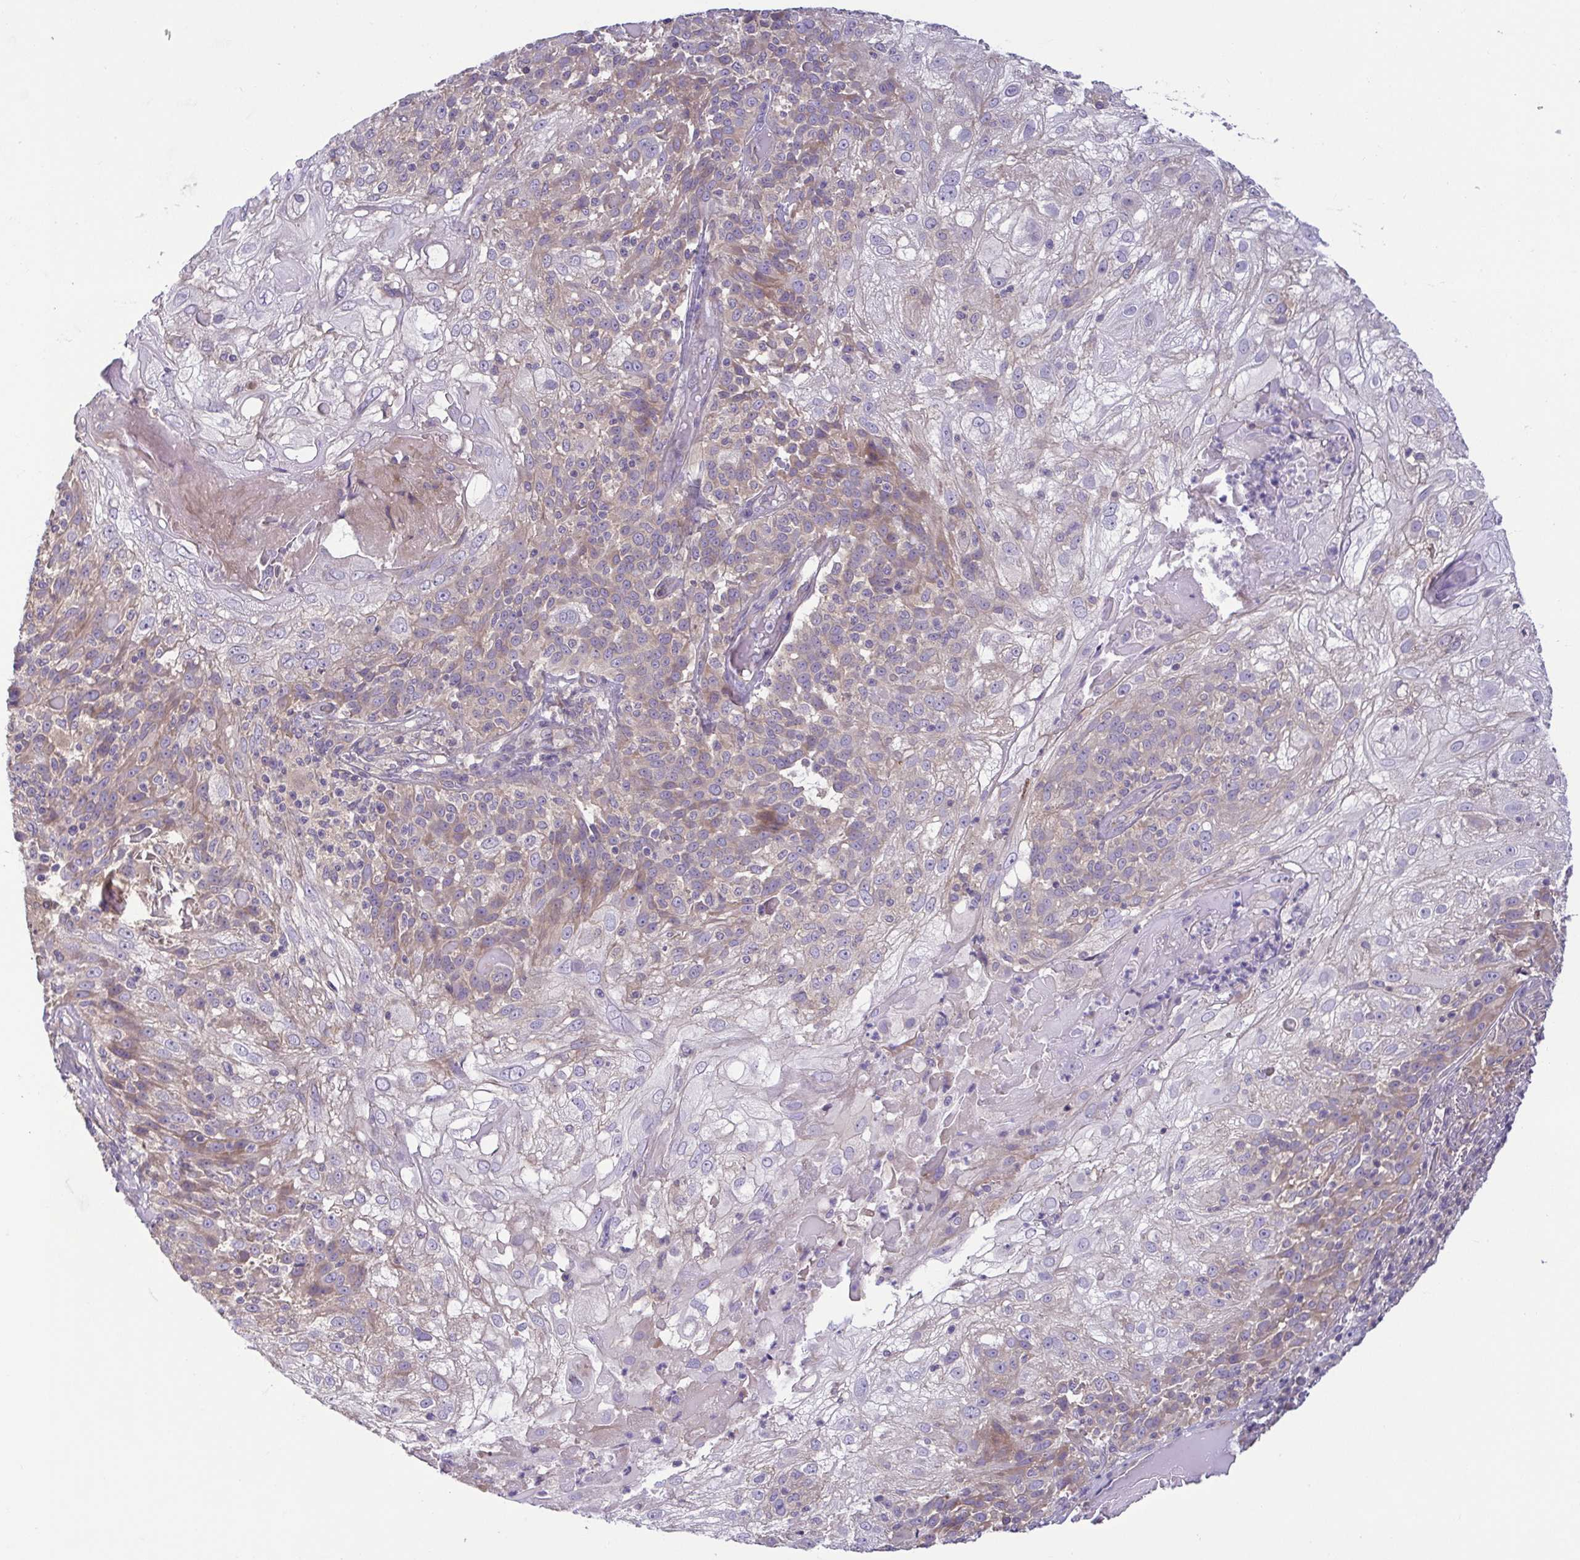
{"staining": {"intensity": "weak", "quantity": "<25%", "location": "cytoplasmic/membranous"}, "tissue": "skin cancer", "cell_type": "Tumor cells", "image_type": "cancer", "snomed": [{"axis": "morphology", "description": "Normal tissue, NOS"}, {"axis": "morphology", "description": "Squamous cell carcinoma, NOS"}, {"axis": "topography", "description": "Skin"}], "caption": "Photomicrograph shows no protein staining in tumor cells of skin cancer (squamous cell carcinoma) tissue.", "gene": "LMF2", "patient": {"sex": "female", "age": 83}}